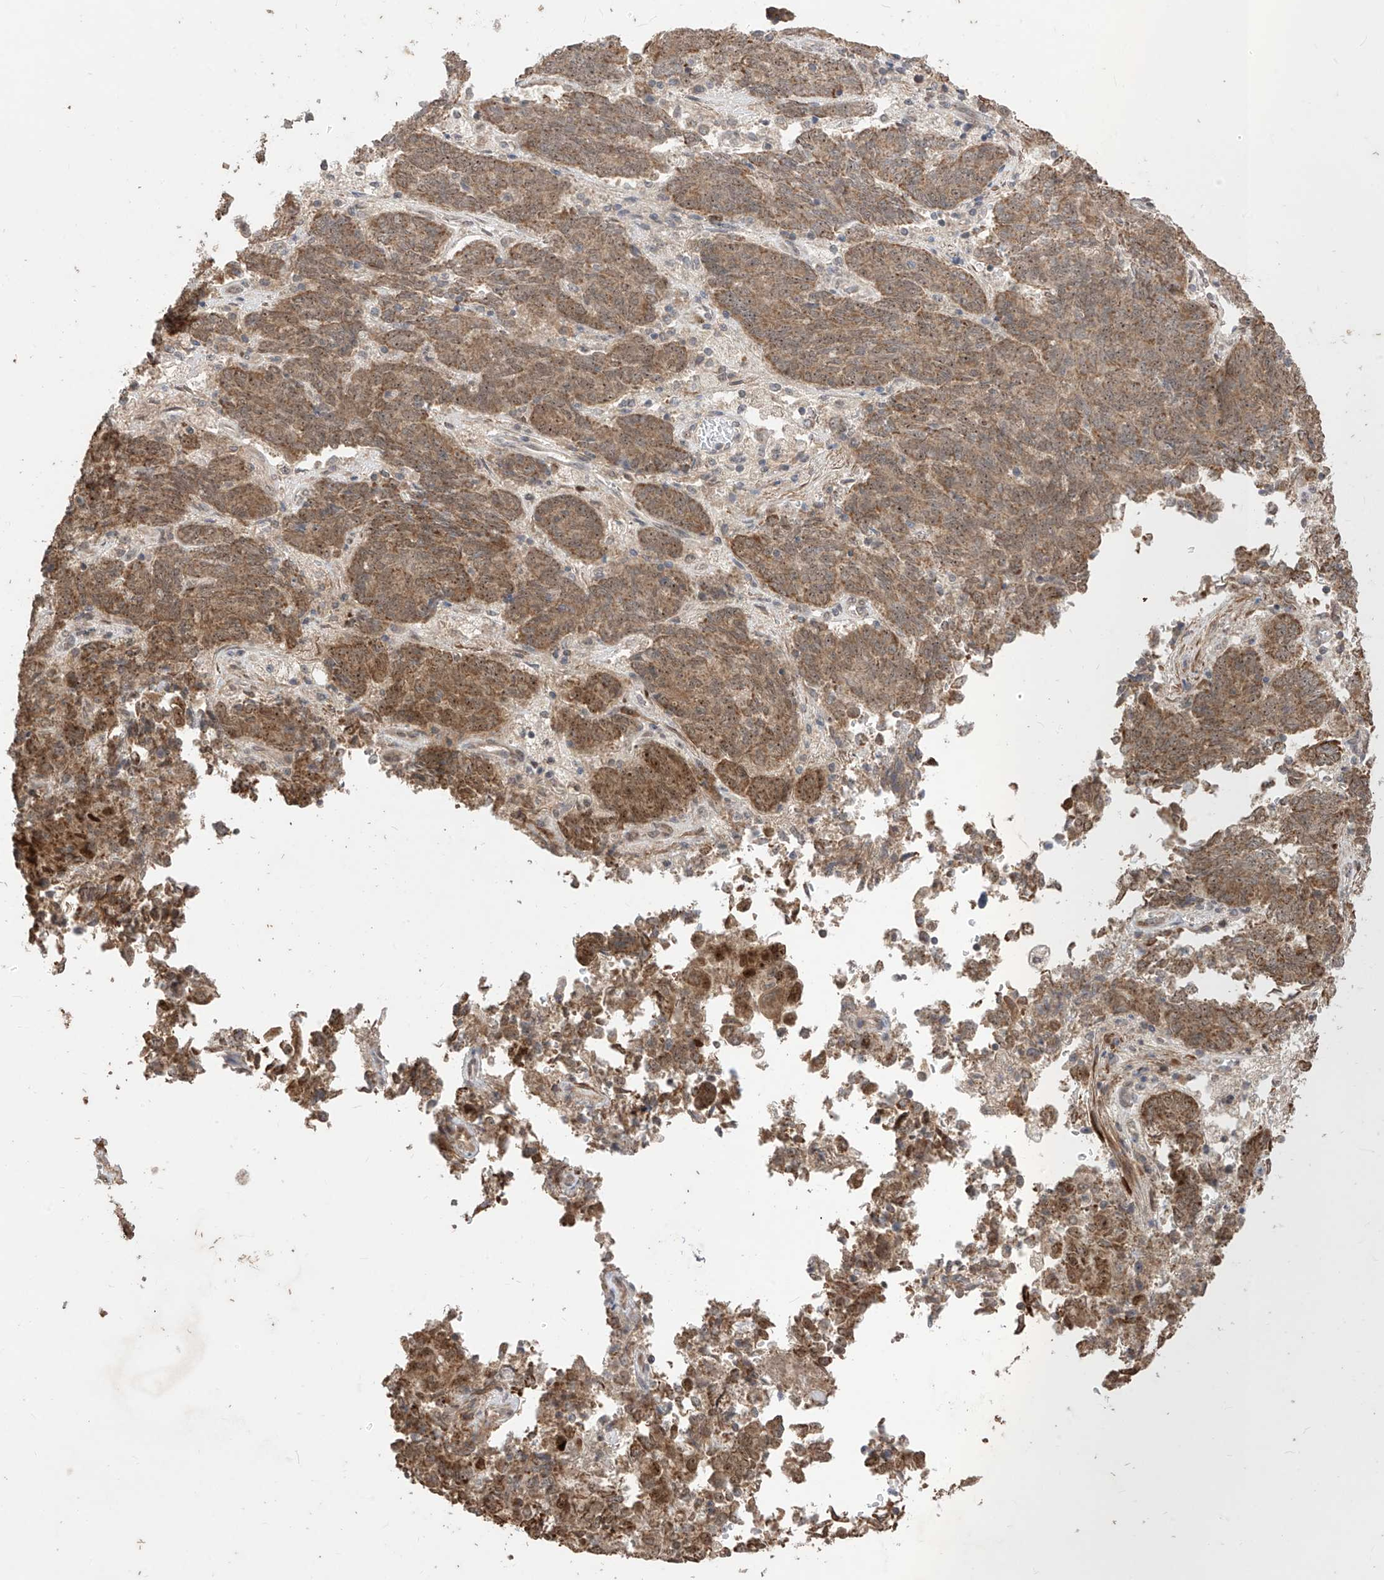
{"staining": {"intensity": "moderate", "quantity": ">75%", "location": "cytoplasmic/membranous,nuclear"}, "tissue": "endometrial cancer", "cell_type": "Tumor cells", "image_type": "cancer", "snomed": [{"axis": "morphology", "description": "Adenocarcinoma, NOS"}, {"axis": "topography", "description": "Endometrium"}], "caption": "Human adenocarcinoma (endometrial) stained with a protein marker demonstrates moderate staining in tumor cells.", "gene": "LATS1", "patient": {"sex": "female", "age": 80}}